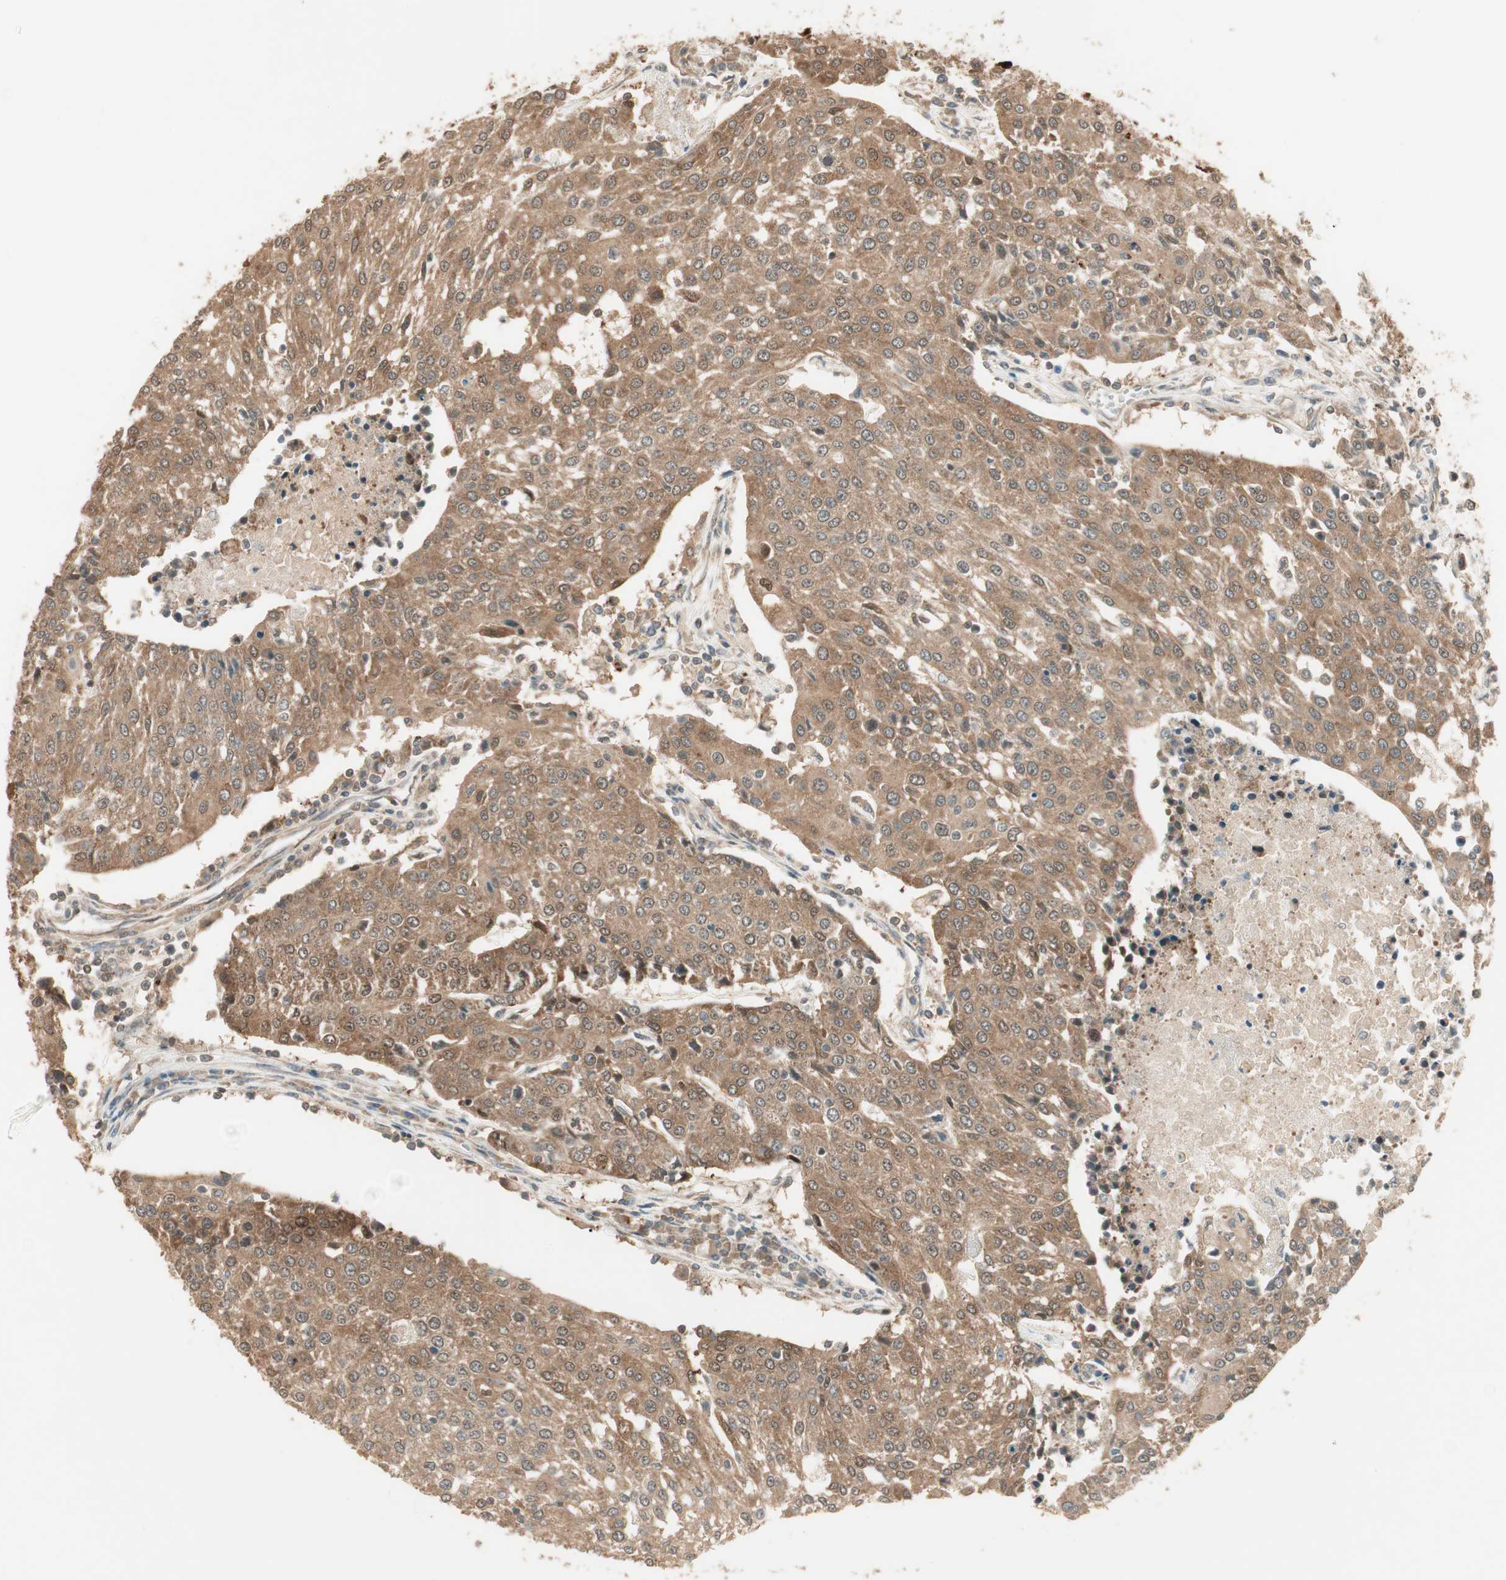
{"staining": {"intensity": "moderate", "quantity": ">75%", "location": "cytoplasmic/membranous"}, "tissue": "urothelial cancer", "cell_type": "Tumor cells", "image_type": "cancer", "snomed": [{"axis": "morphology", "description": "Urothelial carcinoma, High grade"}, {"axis": "topography", "description": "Urinary bladder"}], "caption": "Urothelial cancer stained with a protein marker displays moderate staining in tumor cells.", "gene": "CNOT4", "patient": {"sex": "female", "age": 85}}